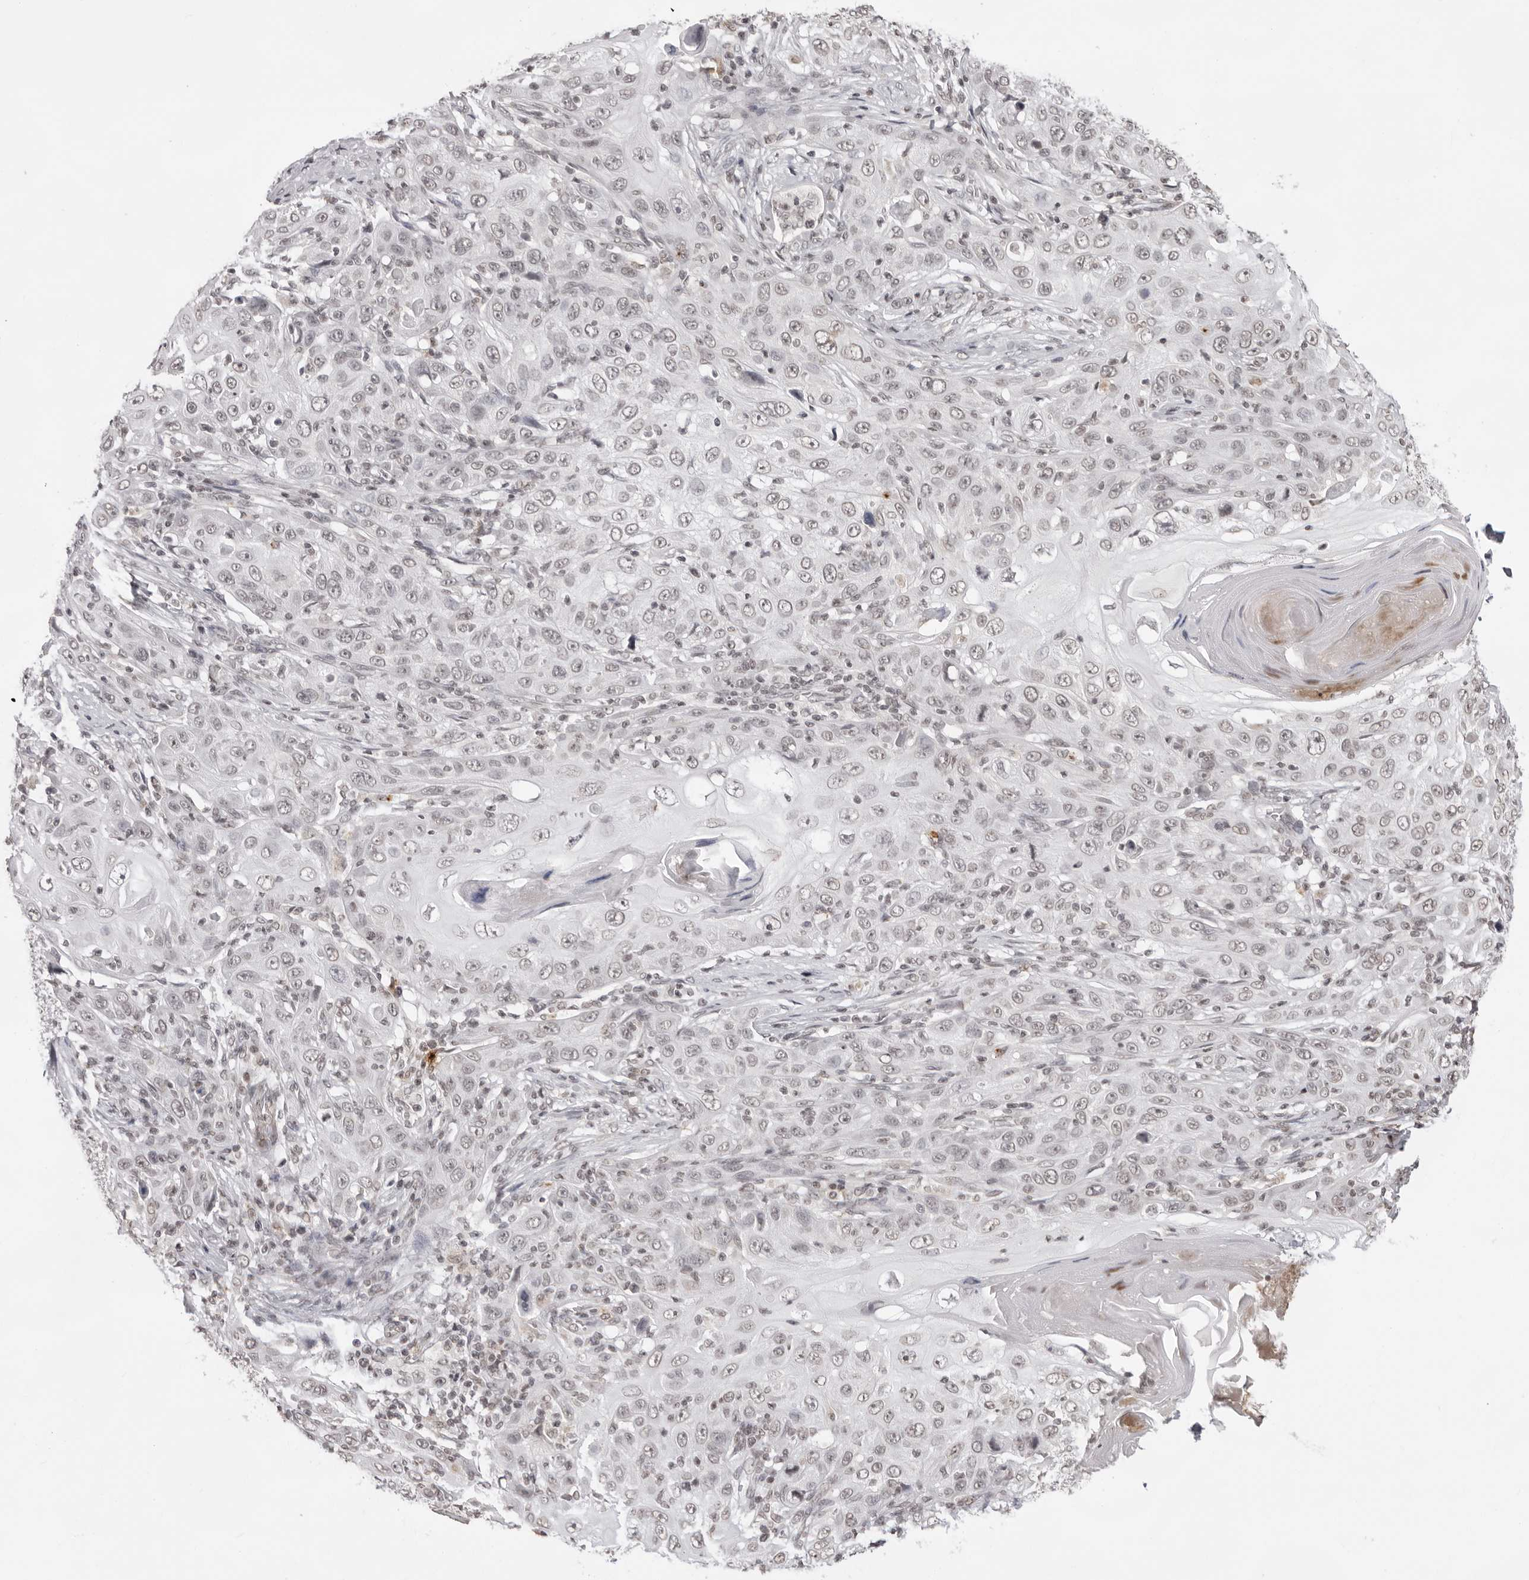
{"staining": {"intensity": "weak", "quantity": "<25%", "location": "nuclear"}, "tissue": "skin cancer", "cell_type": "Tumor cells", "image_type": "cancer", "snomed": [{"axis": "morphology", "description": "Squamous cell carcinoma, NOS"}, {"axis": "topography", "description": "Skin"}], "caption": "Protein analysis of skin cancer reveals no significant staining in tumor cells.", "gene": "NTM", "patient": {"sex": "female", "age": 88}}